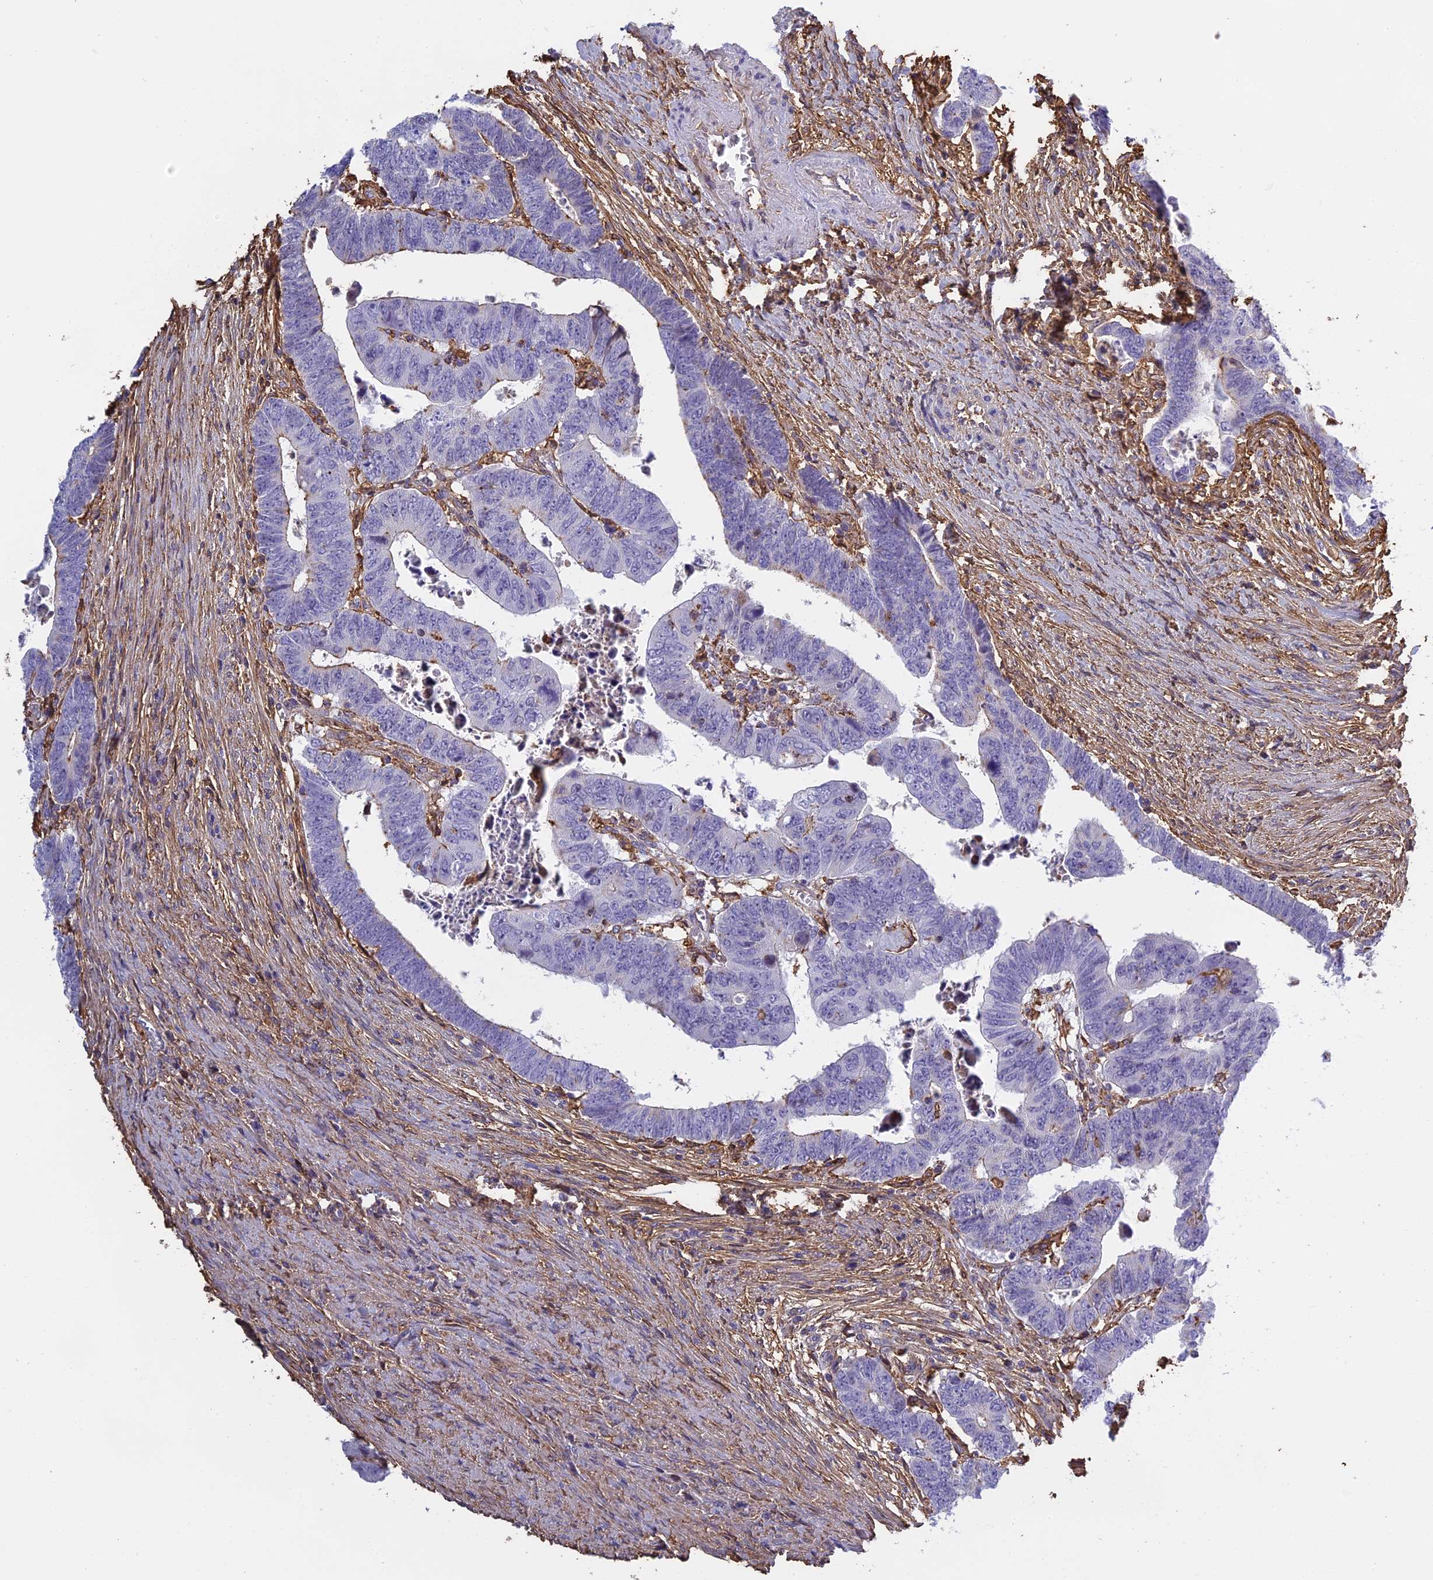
{"staining": {"intensity": "negative", "quantity": "none", "location": "none"}, "tissue": "colorectal cancer", "cell_type": "Tumor cells", "image_type": "cancer", "snomed": [{"axis": "morphology", "description": "Normal tissue, NOS"}, {"axis": "morphology", "description": "Adenocarcinoma, NOS"}, {"axis": "topography", "description": "Rectum"}], "caption": "Photomicrograph shows no significant protein positivity in tumor cells of colorectal cancer. Nuclei are stained in blue.", "gene": "TMEM255B", "patient": {"sex": "female", "age": 65}}